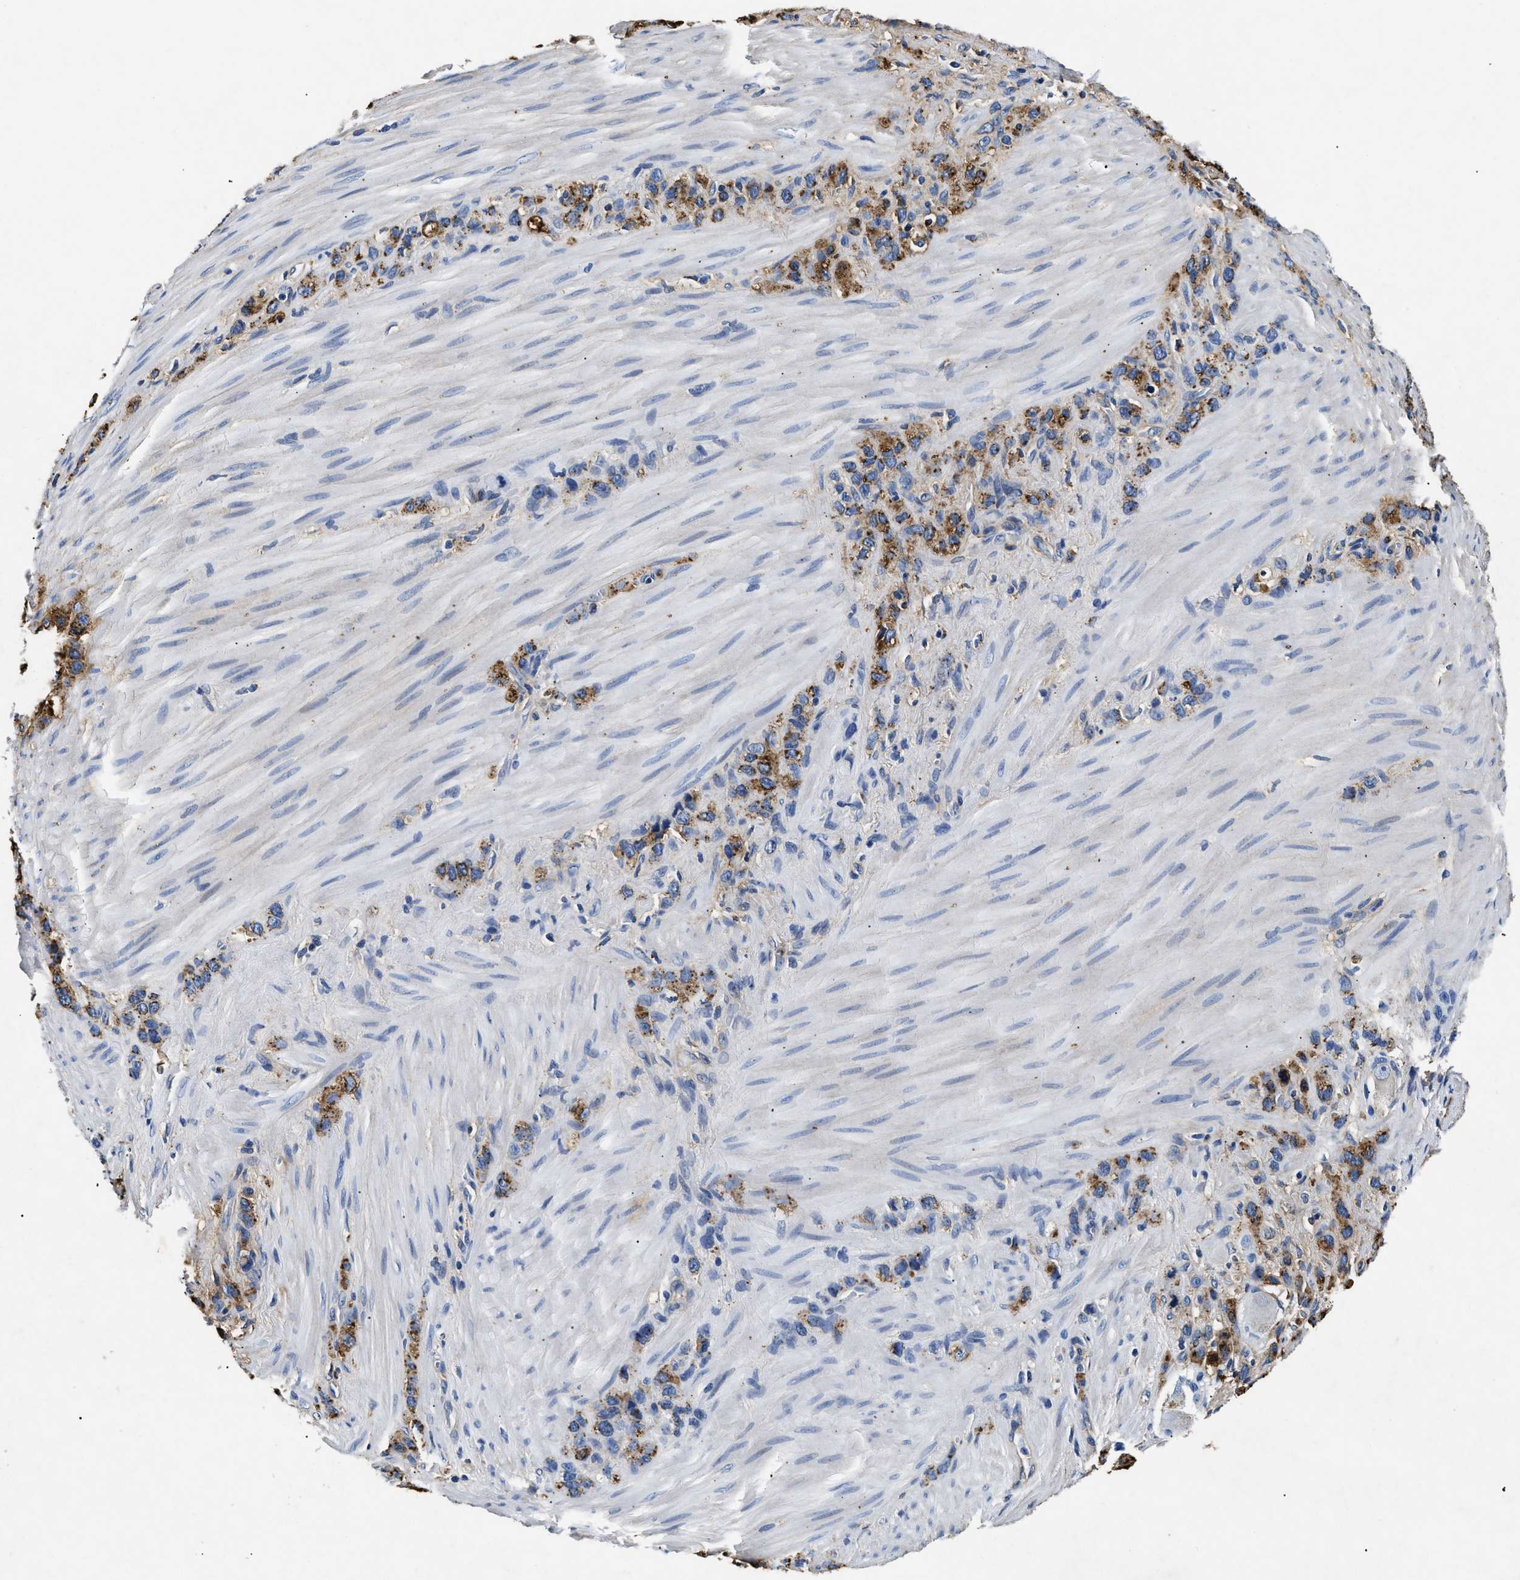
{"staining": {"intensity": "strong", "quantity": ">75%", "location": "cytoplasmic/membranous"}, "tissue": "stomach cancer", "cell_type": "Tumor cells", "image_type": "cancer", "snomed": [{"axis": "morphology", "description": "Adenocarcinoma, NOS"}, {"axis": "morphology", "description": "Adenocarcinoma, High grade"}, {"axis": "topography", "description": "Stomach, upper"}, {"axis": "topography", "description": "Stomach, lower"}], "caption": "The immunohistochemical stain highlights strong cytoplasmic/membranous positivity in tumor cells of stomach cancer (adenocarcinoma) tissue. (Brightfield microscopy of DAB IHC at high magnification).", "gene": "LAMA3", "patient": {"sex": "female", "age": 65}}